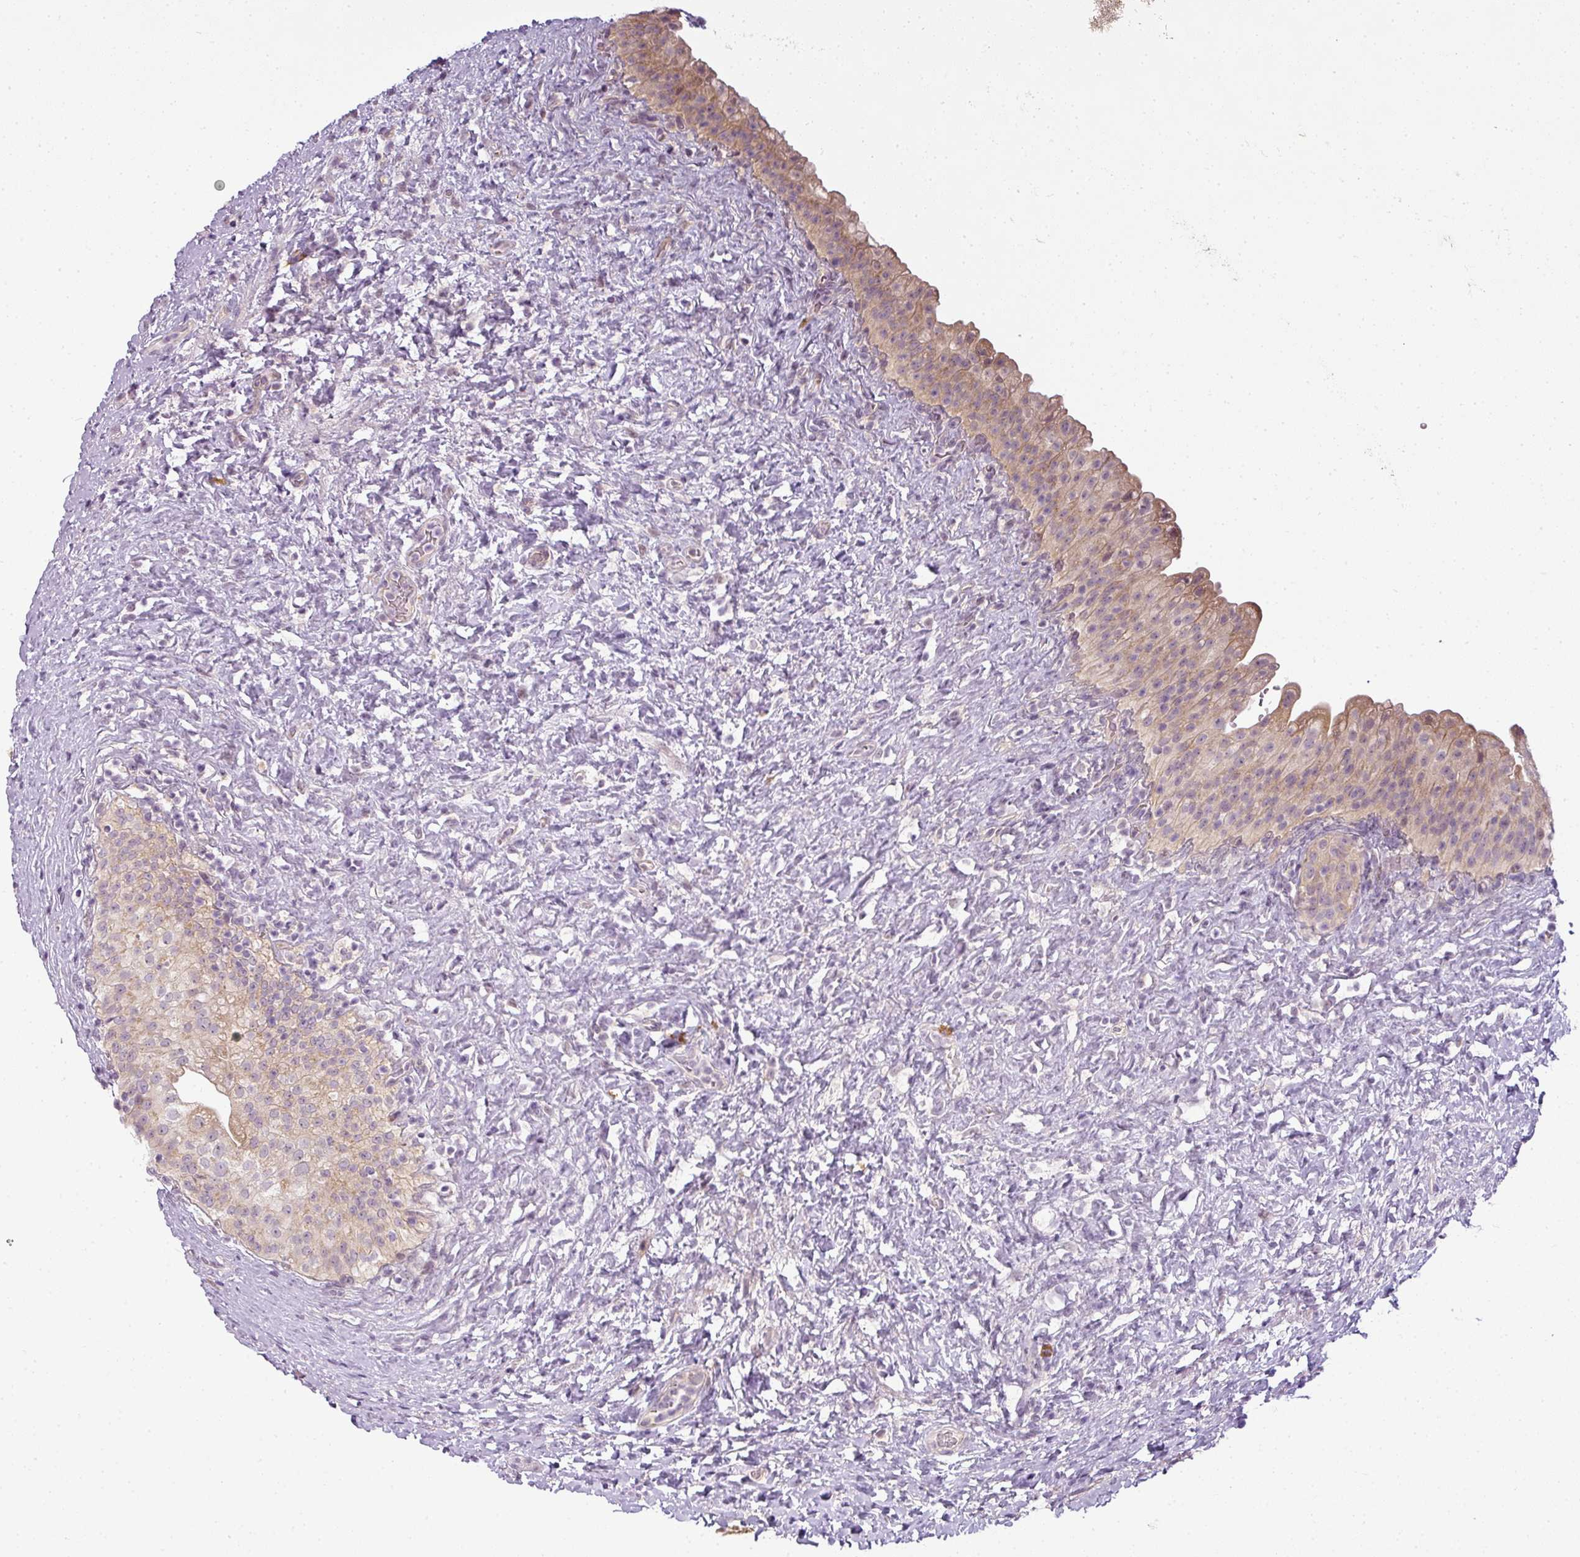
{"staining": {"intensity": "moderate", "quantity": "<25%", "location": "cytoplasmic/membranous"}, "tissue": "urinary bladder", "cell_type": "Urothelial cells", "image_type": "normal", "snomed": [{"axis": "morphology", "description": "Normal tissue, NOS"}, {"axis": "topography", "description": "Urinary bladder"}], "caption": "This micrograph reveals IHC staining of unremarkable urinary bladder, with low moderate cytoplasmic/membranous staining in about <25% of urothelial cells.", "gene": "LY75", "patient": {"sex": "female", "age": 27}}